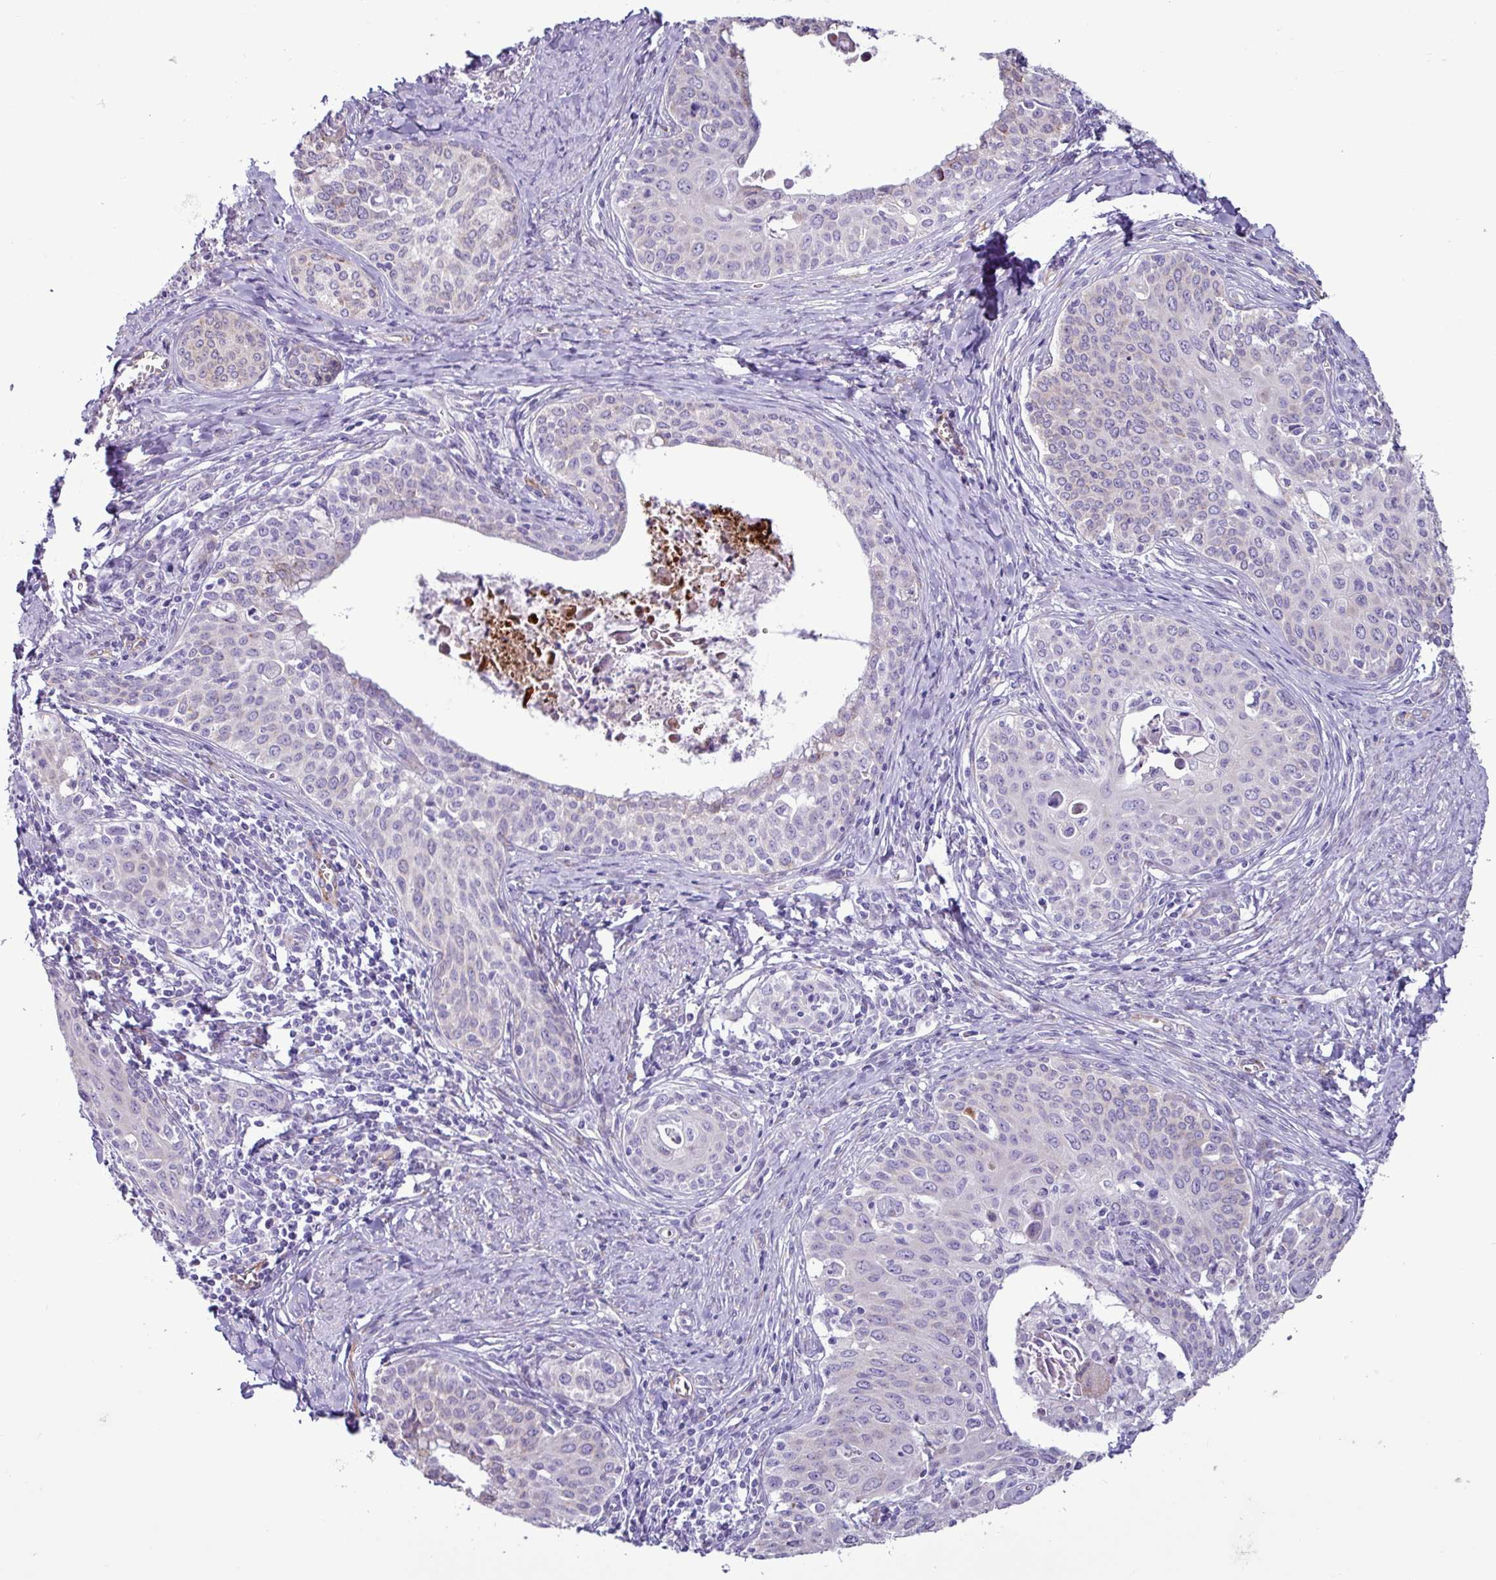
{"staining": {"intensity": "weak", "quantity": "<25%", "location": "cytoplasmic/membranous,nuclear"}, "tissue": "cervical cancer", "cell_type": "Tumor cells", "image_type": "cancer", "snomed": [{"axis": "morphology", "description": "Squamous cell carcinoma, NOS"}, {"axis": "morphology", "description": "Adenocarcinoma, NOS"}, {"axis": "topography", "description": "Cervix"}], "caption": "Histopathology image shows no protein positivity in tumor cells of cervical adenocarcinoma tissue.", "gene": "PPP1R35", "patient": {"sex": "female", "age": 52}}